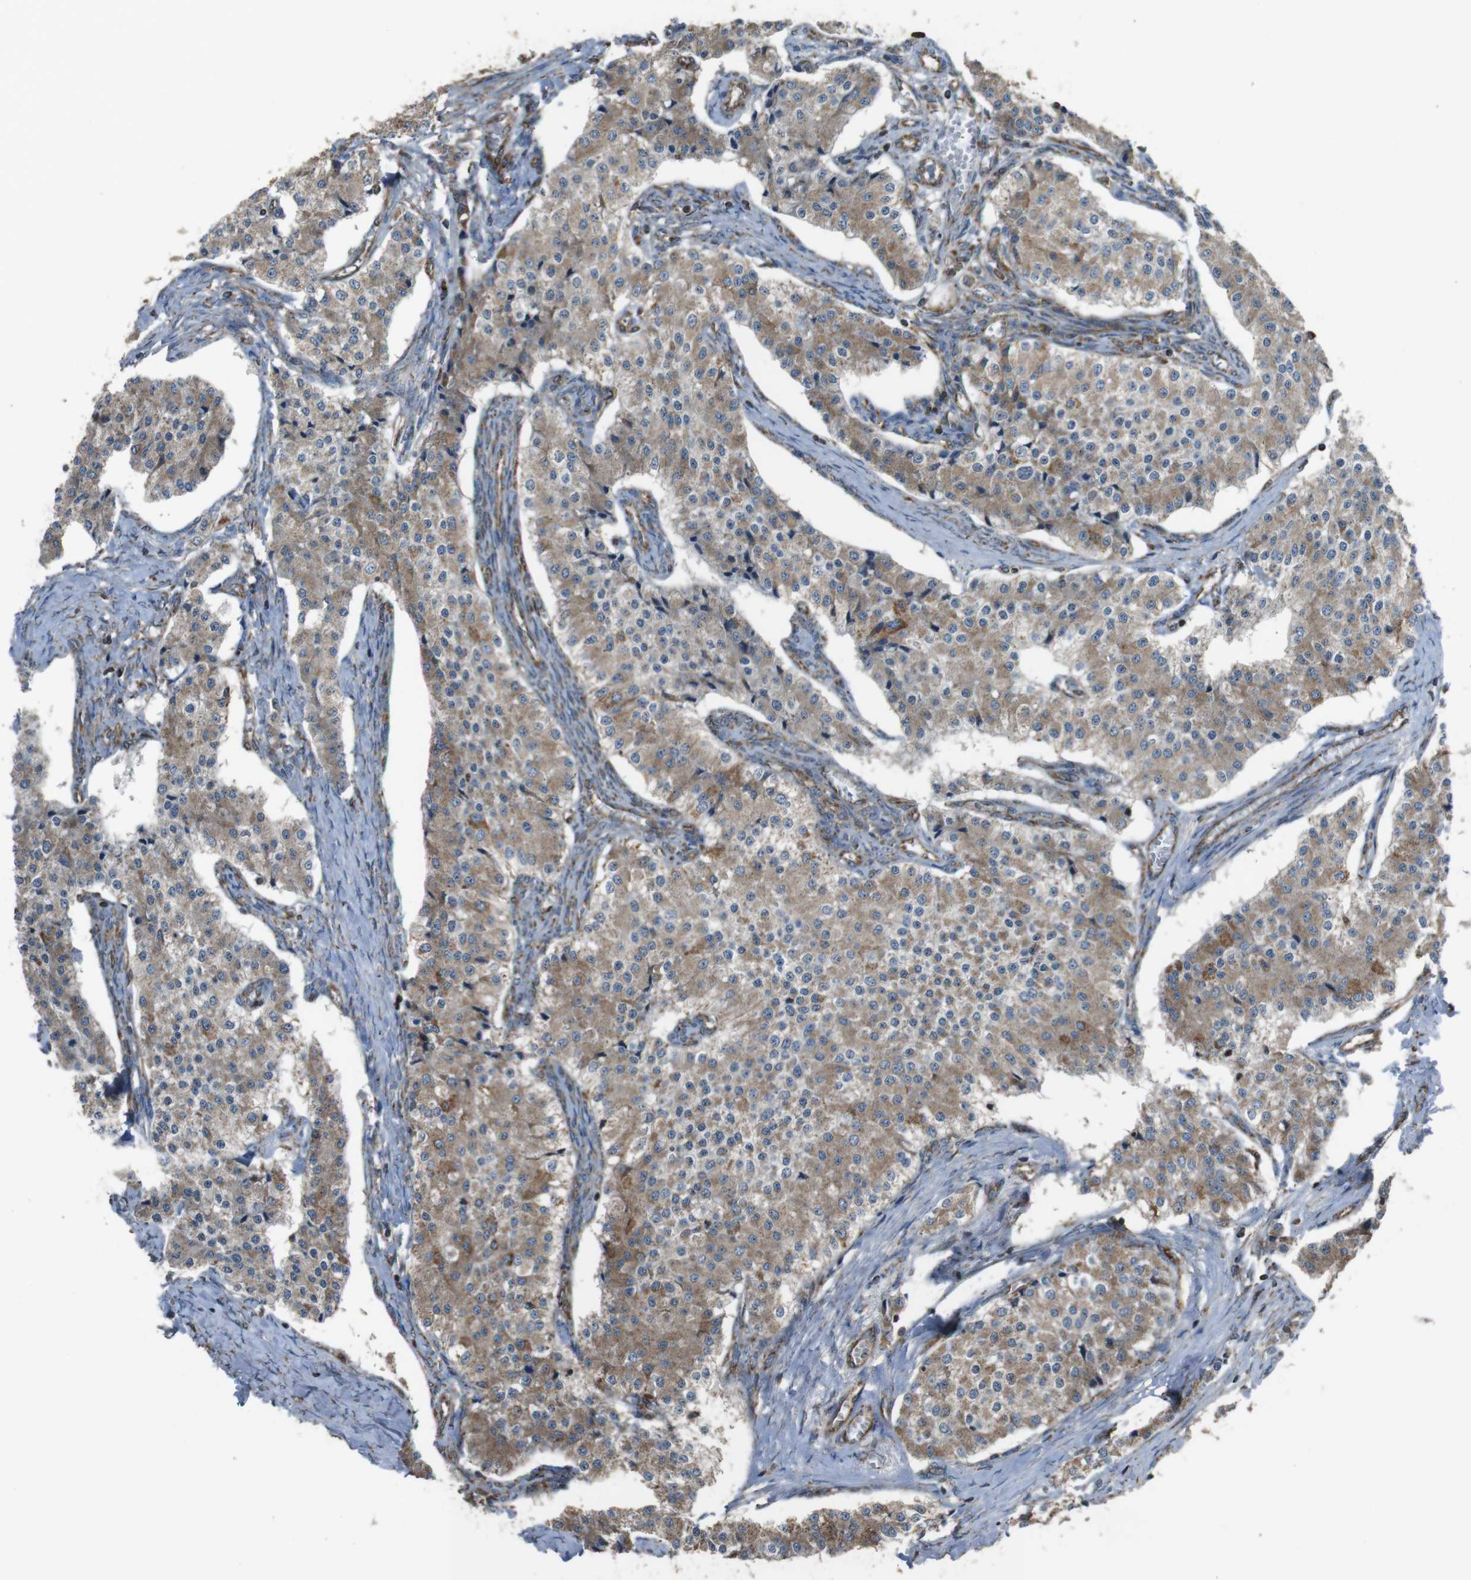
{"staining": {"intensity": "moderate", "quantity": ">75%", "location": "cytoplasmic/membranous"}, "tissue": "carcinoid", "cell_type": "Tumor cells", "image_type": "cancer", "snomed": [{"axis": "morphology", "description": "Carcinoid, malignant, NOS"}, {"axis": "topography", "description": "Colon"}], "caption": "Protein analysis of carcinoid tissue reveals moderate cytoplasmic/membranous staining in about >75% of tumor cells. The staining was performed using DAB (3,3'-diaminobenzidine), with brown indicating positive protein expression. Nuclei are stained blue with hematoxylin.", "gene": "GIMAP8", "patient": {"sex": "female", "age": 52}}